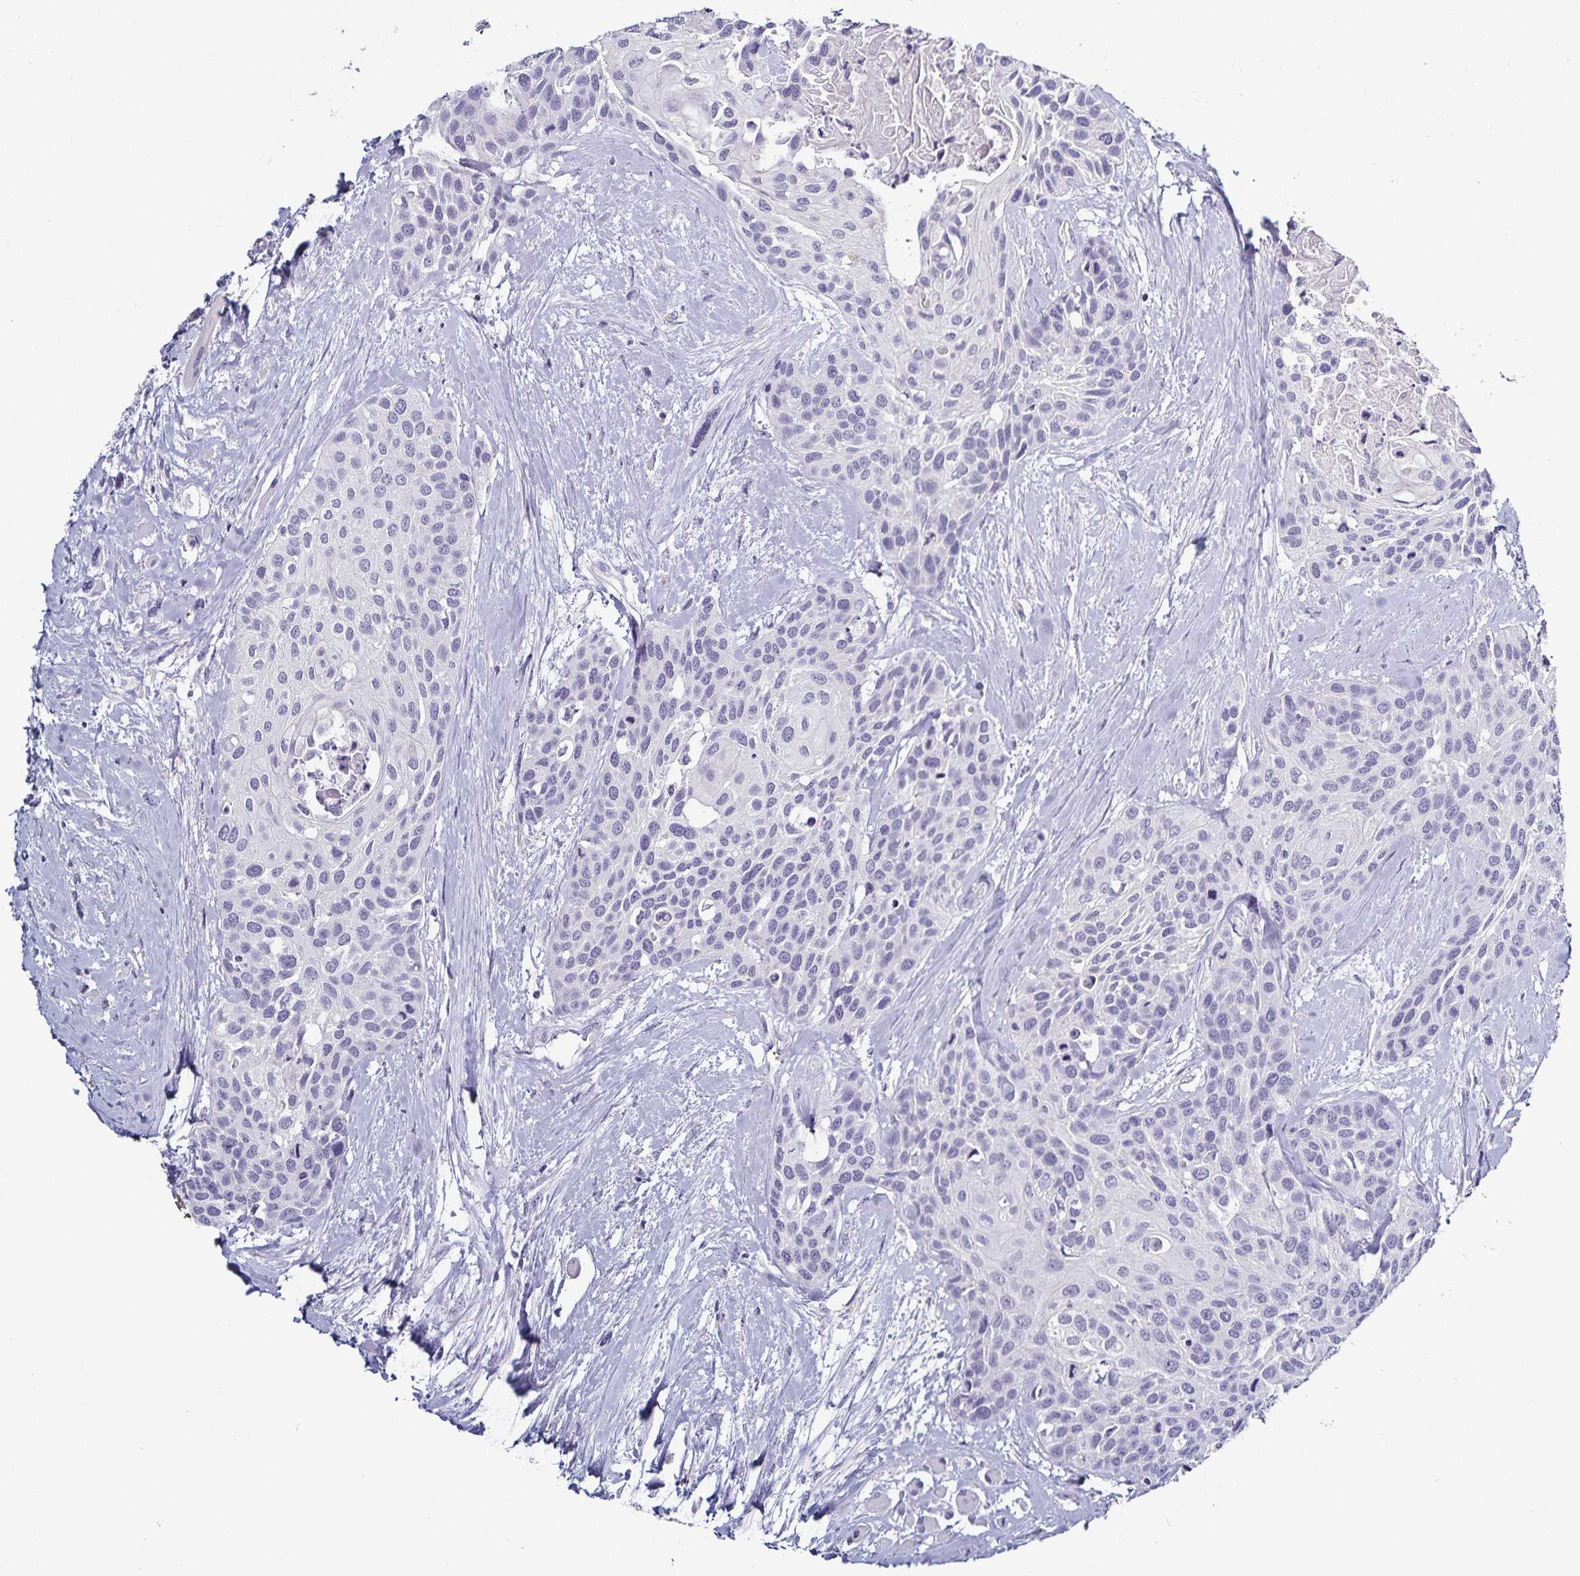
{"staining": {"intensity": "negative", "quantity": "none", "location": "none"}, "tissue": "head and neck cancer", "cell_type": "Tumor cells", "image_type": "cancer", "snomed": [{"axis": "morphology", "description": "Squamous cell carcinoma, NOS"}, {"axis": "topography", "description": "Head-Neck"}], "caption": "Micrograph shows no significant protein expression in tumor cells of head and neck cancer (squamous cell carcinoma).", "gene": "TTR", "patient": {"sex": "female", "age": 50}}